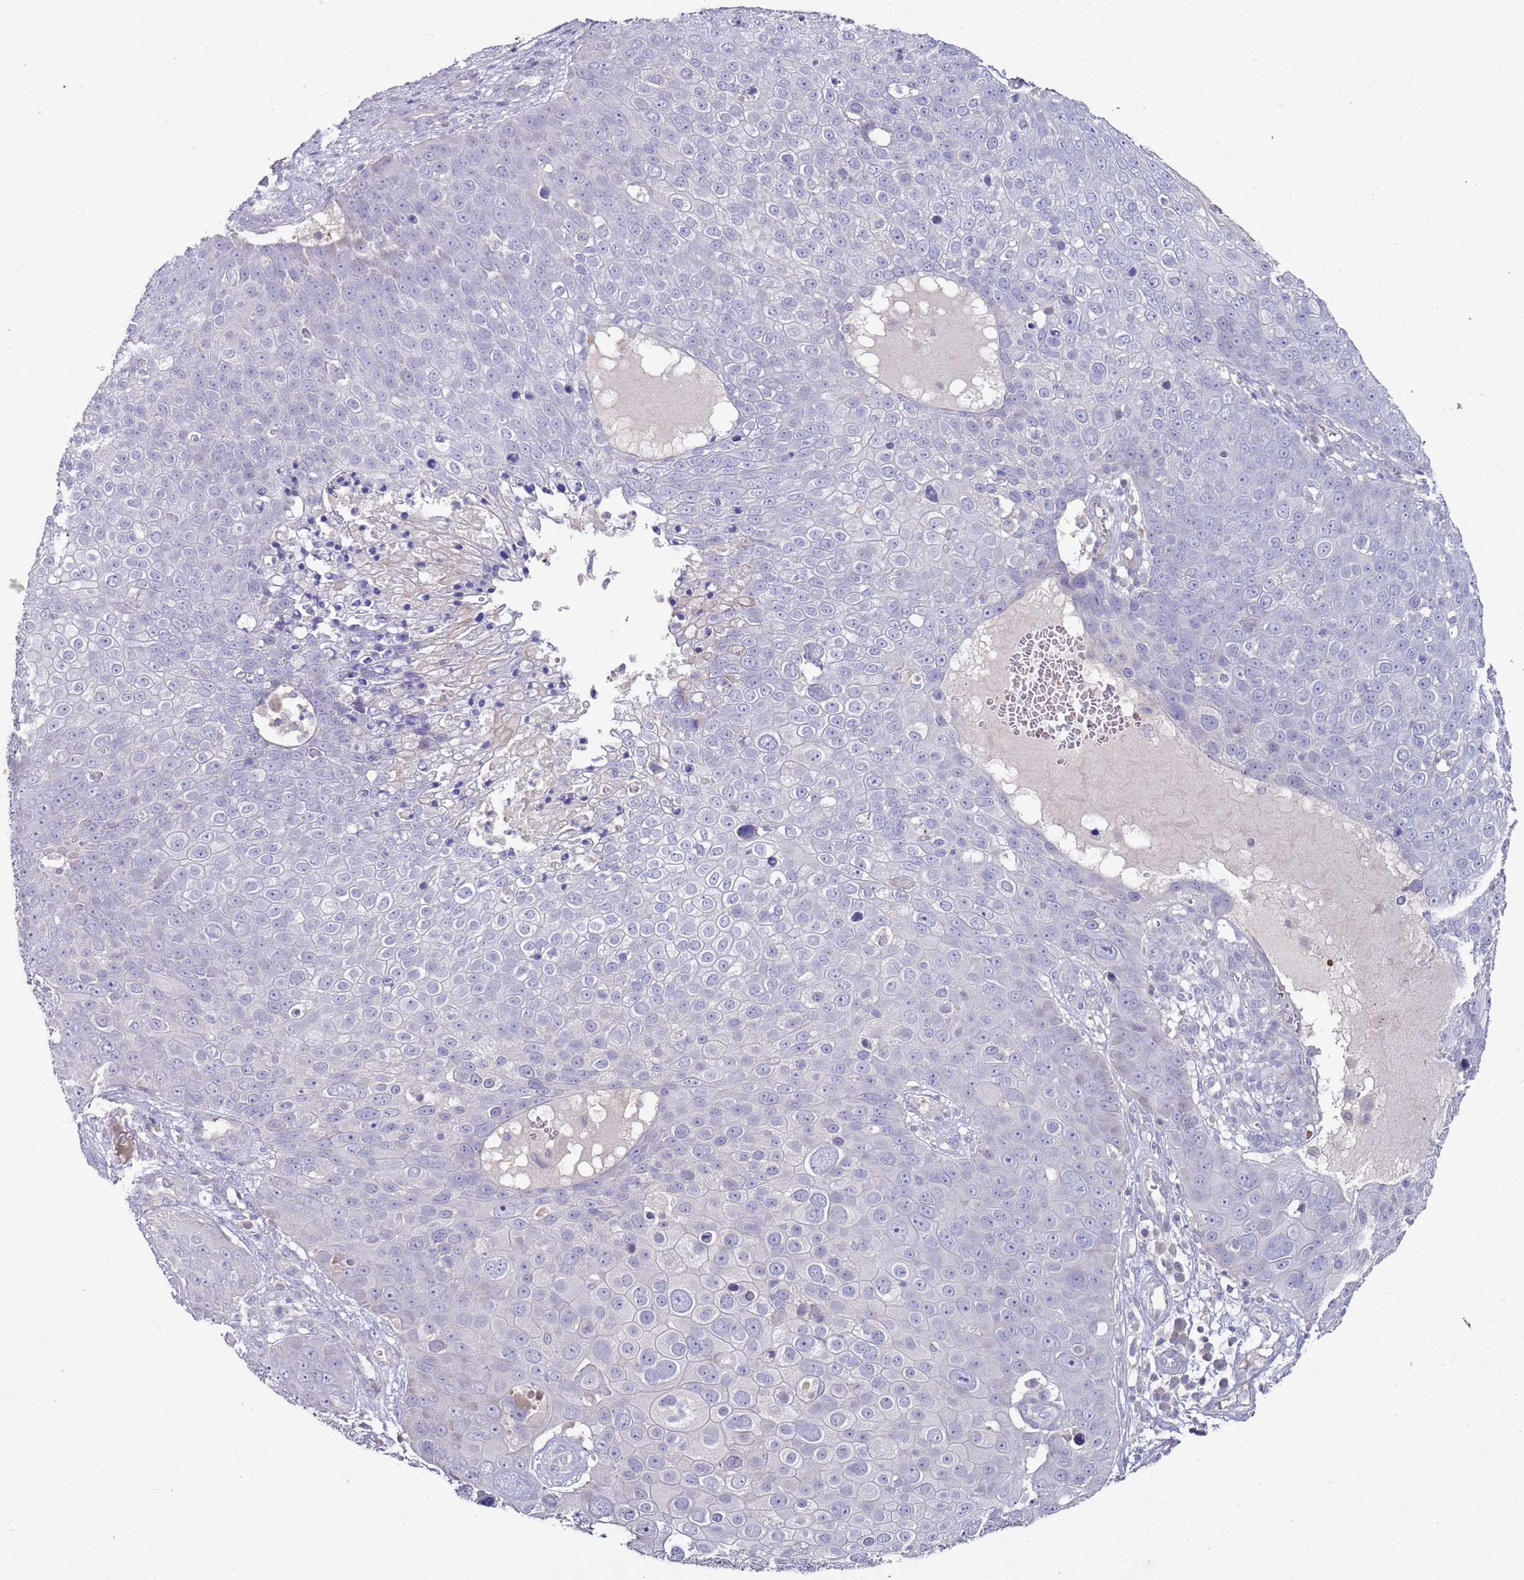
{"staining": {"intensity": "negative", "quantity": "none", "location": "none"}, "tissue": "skin cancer", "cell_type": "Tumor cells", "image_type": "cancer", "snomed": [{"axis": "morphology", "description": "Squamous cell carcinoma, NOS"}, {"axis": "topography", "description": "Skin"}], "caption": "Tumor cells are negative for brown protein staining in skin cancer (squamous cell carcinoma).", "gene": "LACC1", "patient": {"sex": "male", "age": 71}}